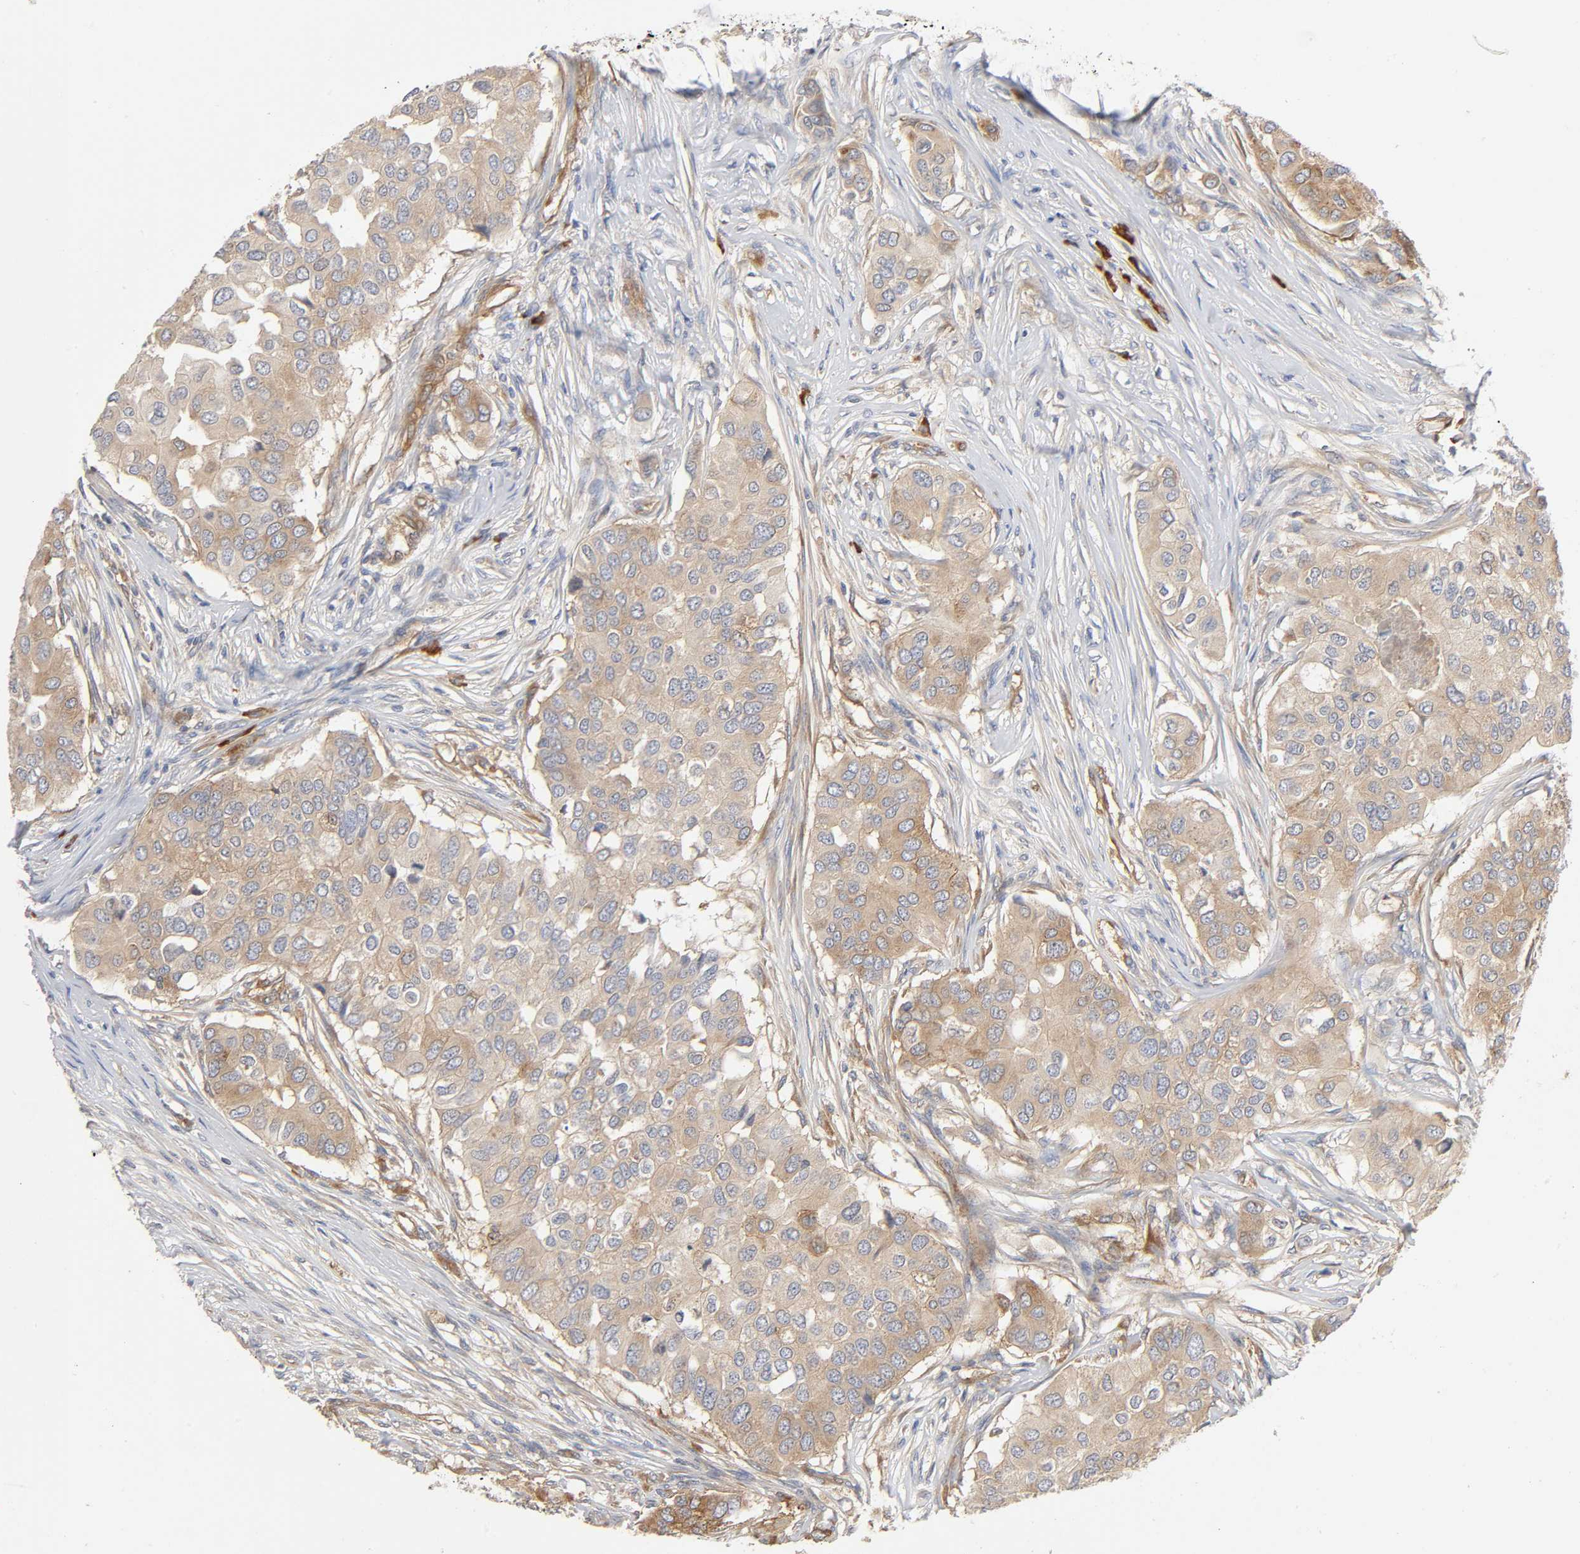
{"staining": {"intensity": "moderate", "quantity": ">75%", "location": "cytoplasmic/membranous"}, "tissue": "breast cancer", "cell_type": "Tumor cells", "image_type": "cancer", "snomed": [{"axis": "morphology", "description": "Normal tissue, NOS"}, {"axis": "morphology", "description": "Duct carcinoma"}, {"axis": "topography", "description": "Breast"}], "caption": "Protein expression analysis of human breast cancer (invasive ductal carcinoma) reveals moderate cytoplasmic/membranous staining in approximately >75% of tumor cells.", "gene": "SCHIP1", "patient": {"sex": "female", "age": 49}}